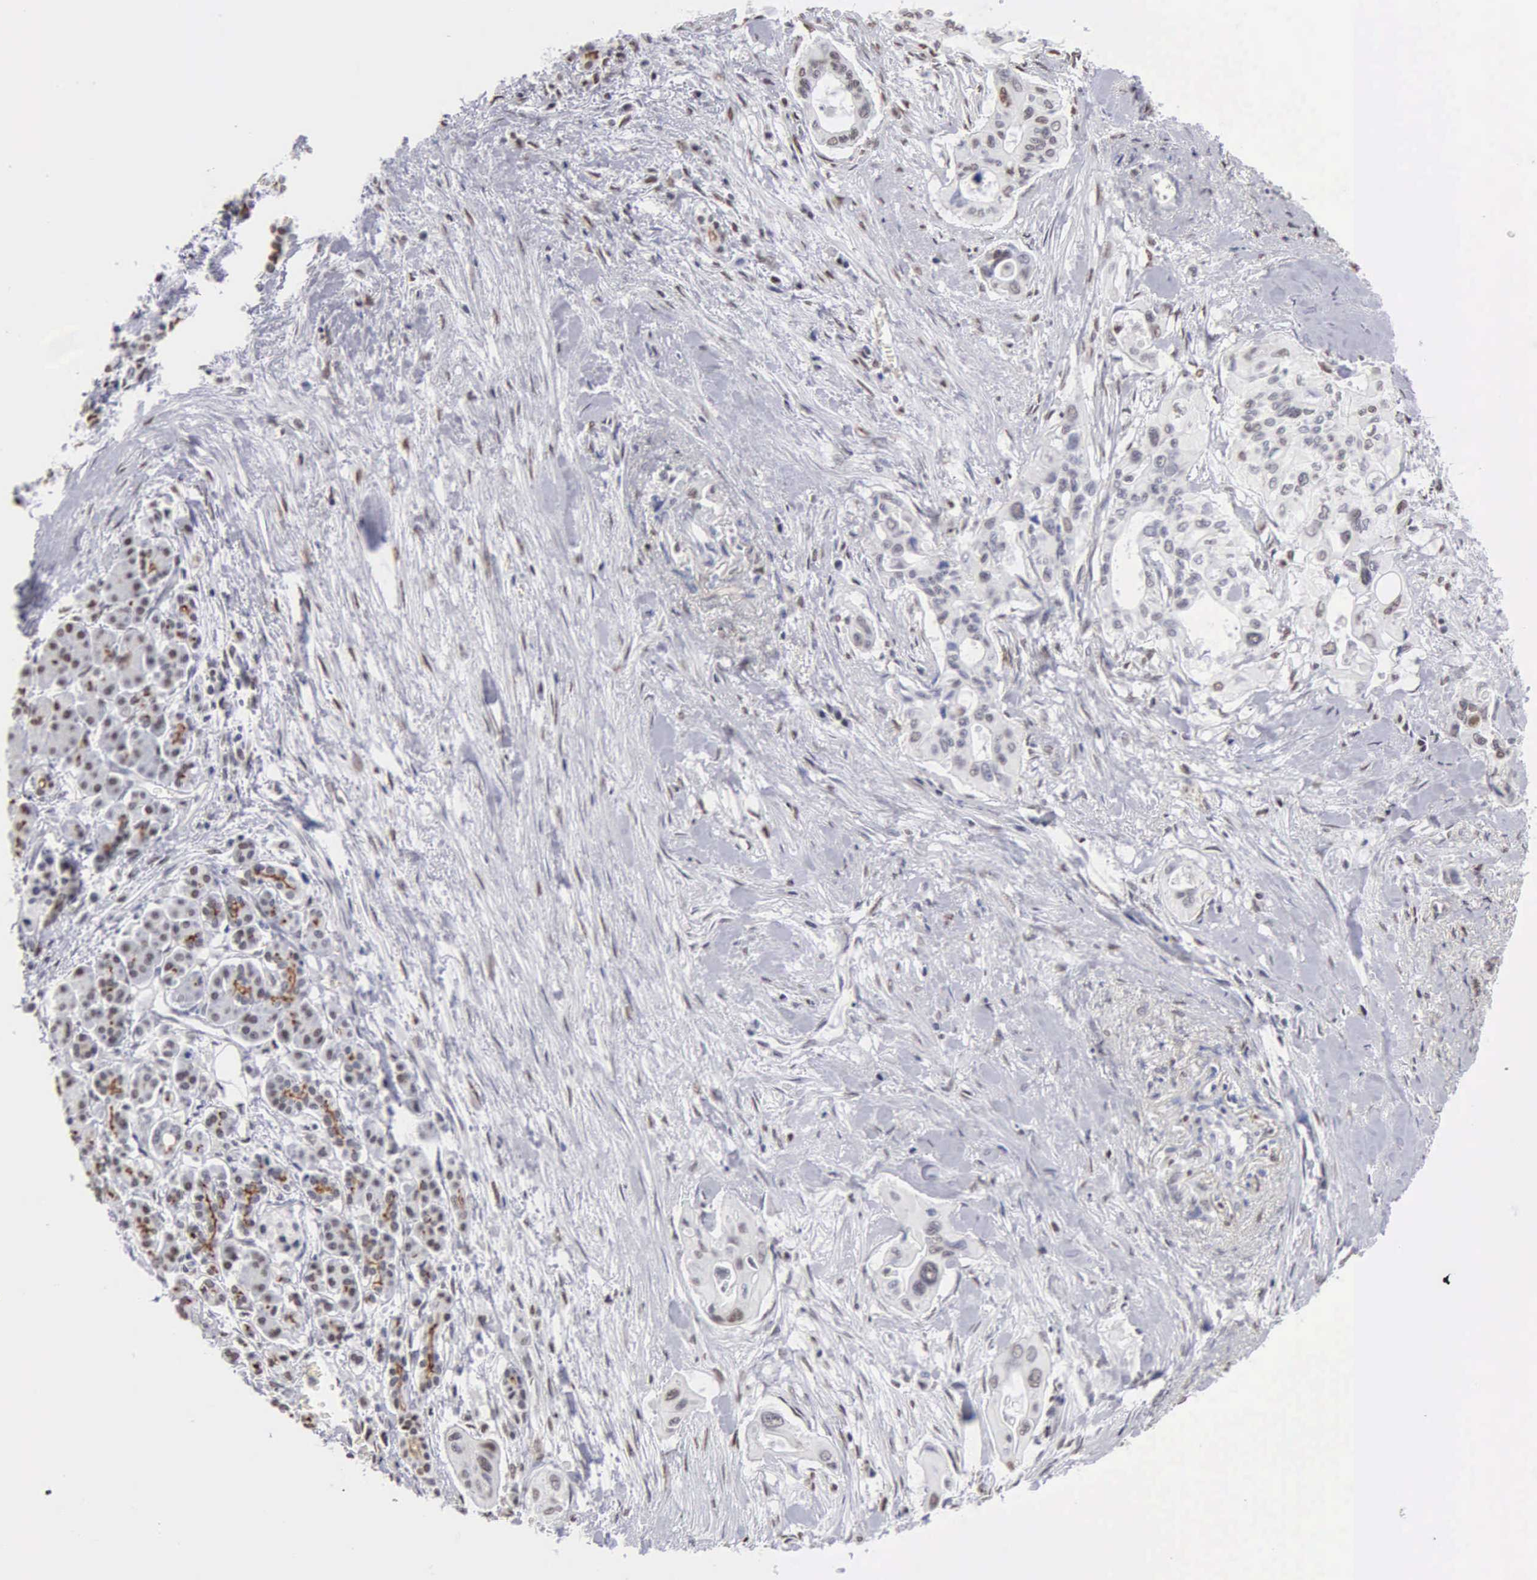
{"staining": {"intensity": "weak", "quantity": "<25%", "location": "nuclear"}, "tissue": "pancreatic cancer", "cell_type": "Tumor cells", "image_type": "cancer", "snomed": [{"axis": "morphology", "description": "Adenocarcinoma, NOS"}, {"axis": "topography", "description": "Pancreas"}], "caption": "Pancreatic cancer stained for a protein using immunohistochemistry (IHC) demonstrates no staining tumor cells.", "gene": "CCNG1", "patient": {"sex": "male", "age": 77}}